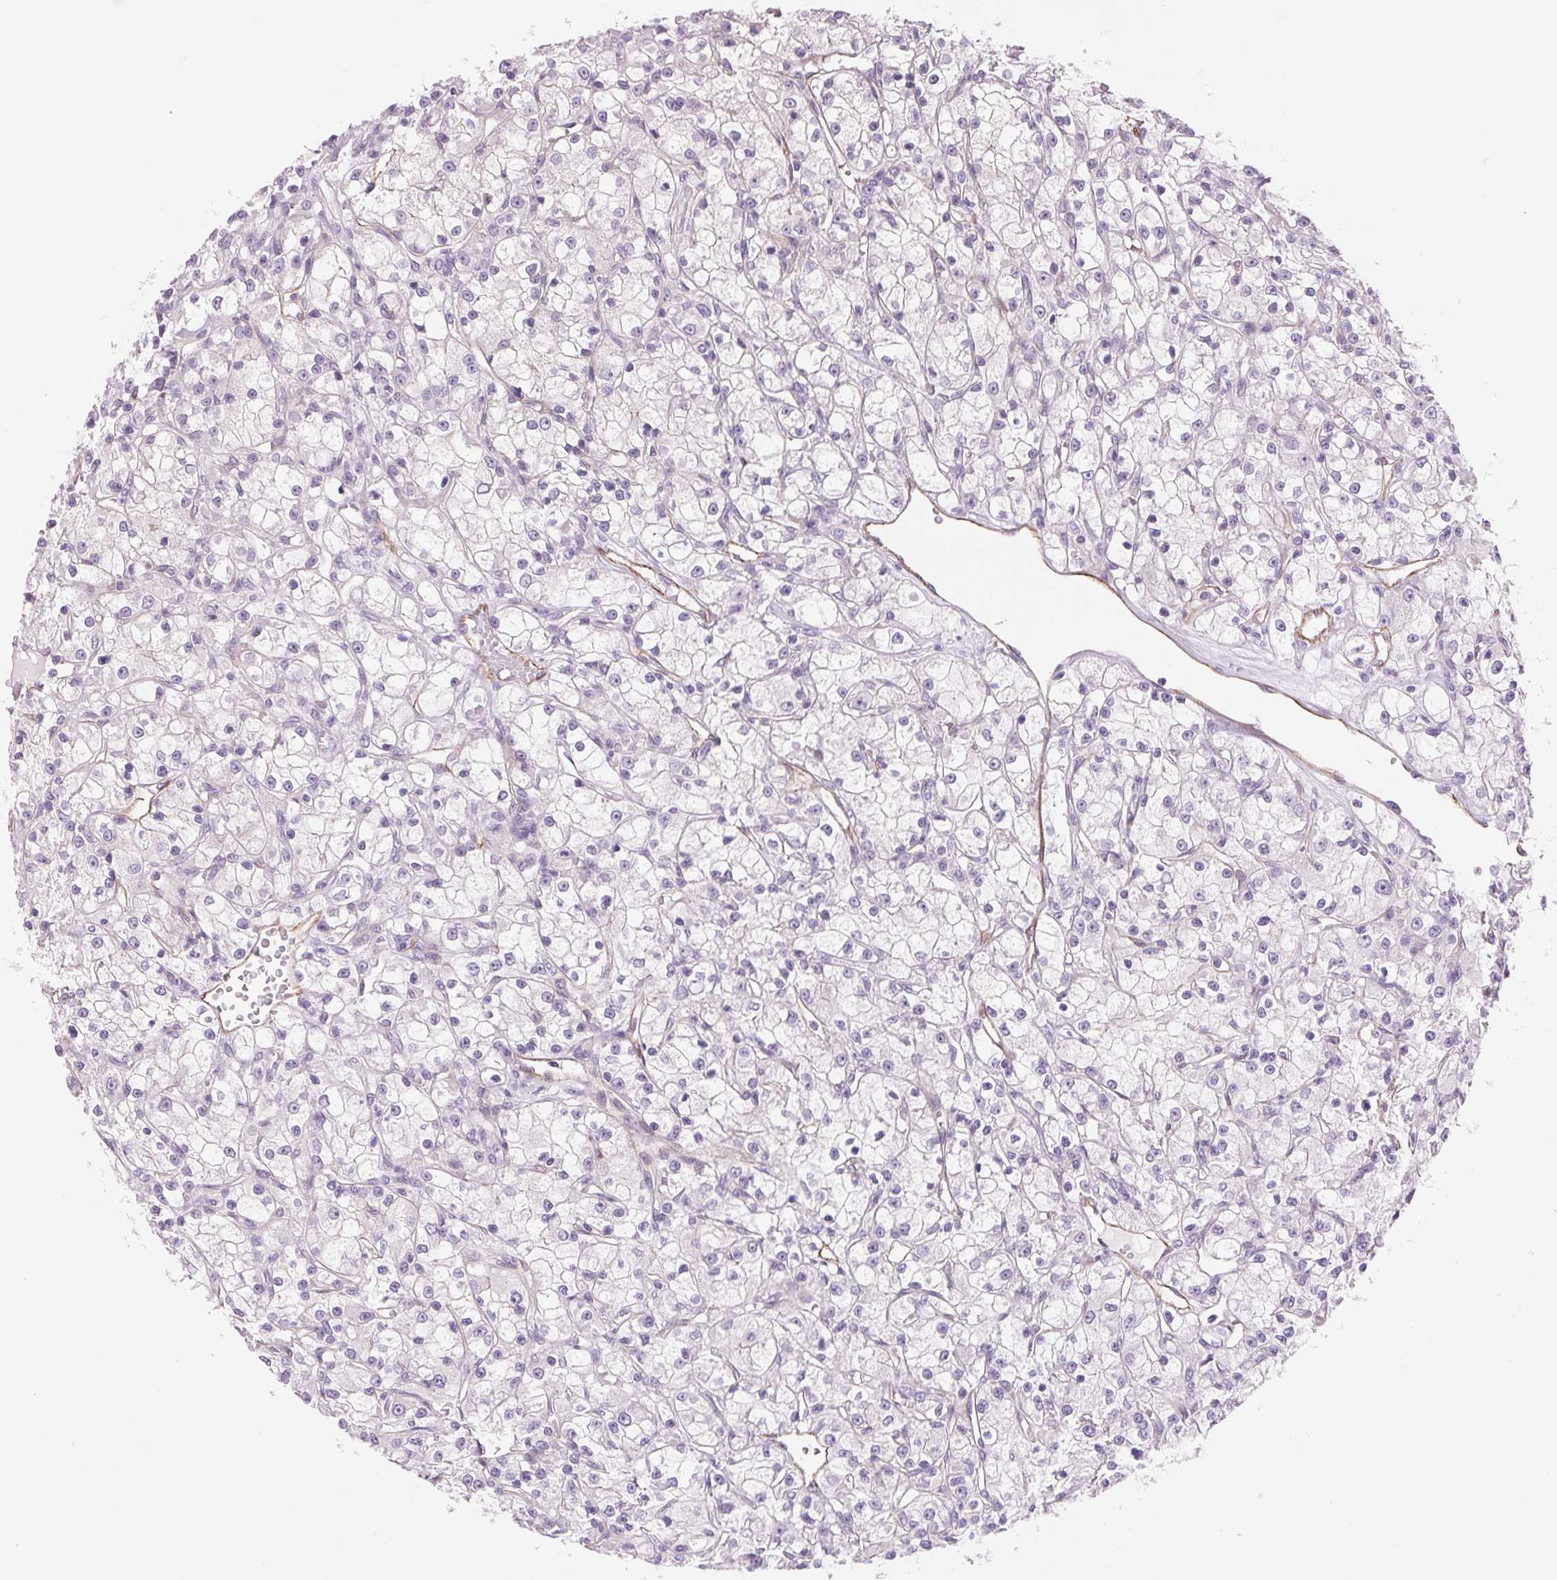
{"staining": {"intensity": "negative", "quantity": "none", "location": "none"}, "tissue": "renal cancer", "cell_type": "Tumor cells", "image_type": "cancer", "snomed": [{"axis": "morphology", "description": "Adenocarcinoma, NOS"}, {"axis": "topography", "description": "Kidney"}], "caption": "This is an immunohistochemistry (IHC) photomicrograph of renal adenocarcinoma. There is no positivity in tumor cells.", "gene": "DIXDC1", "patient": {"sex": "female", "age": 59}}